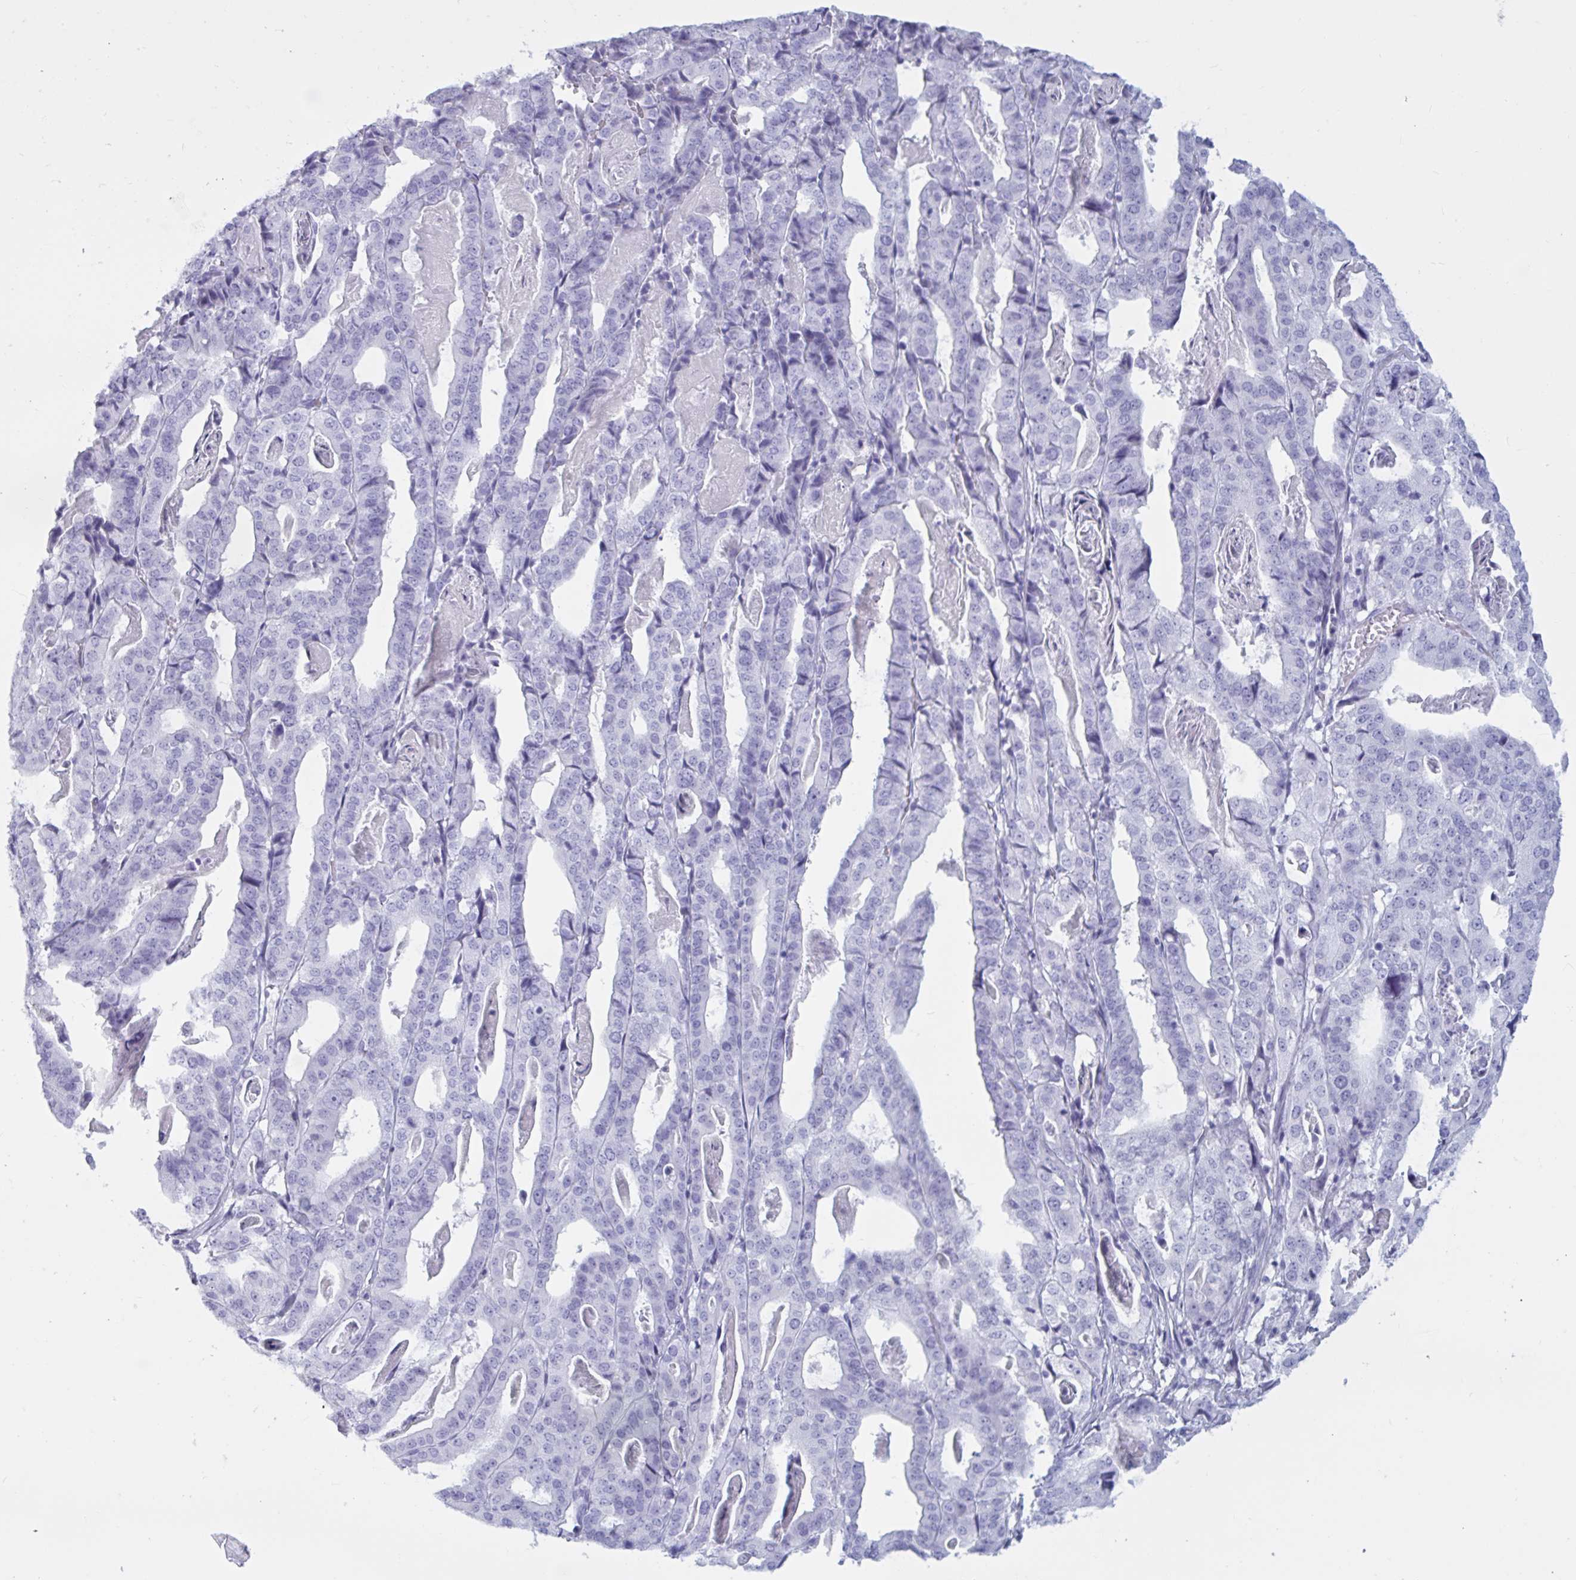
{"staining": {"intensity": "negative", "quantity": "none", "location": "none"}, "tissue": "stomach cancer", "cell_type": "Tumor cells", "image_type": "cancer", "snomed": [{"axis": "morphology", "description": "Adenocarcinoma, NOS"}, {"axis": "topography", "description": "Stomach"}], "caption": "An immunohistochemistry image of stomach cancer (adenocarcinoma) is shown. There is no staining in tumor cells of stomach cancer (adenocarcinoma). (Brightfield microscopy of DAB (3,3'-diaminobenzidine) immunohistochemistry at high magnification).", "gene": "BBS10", "patient": {"sex": "male", "age": 48}}